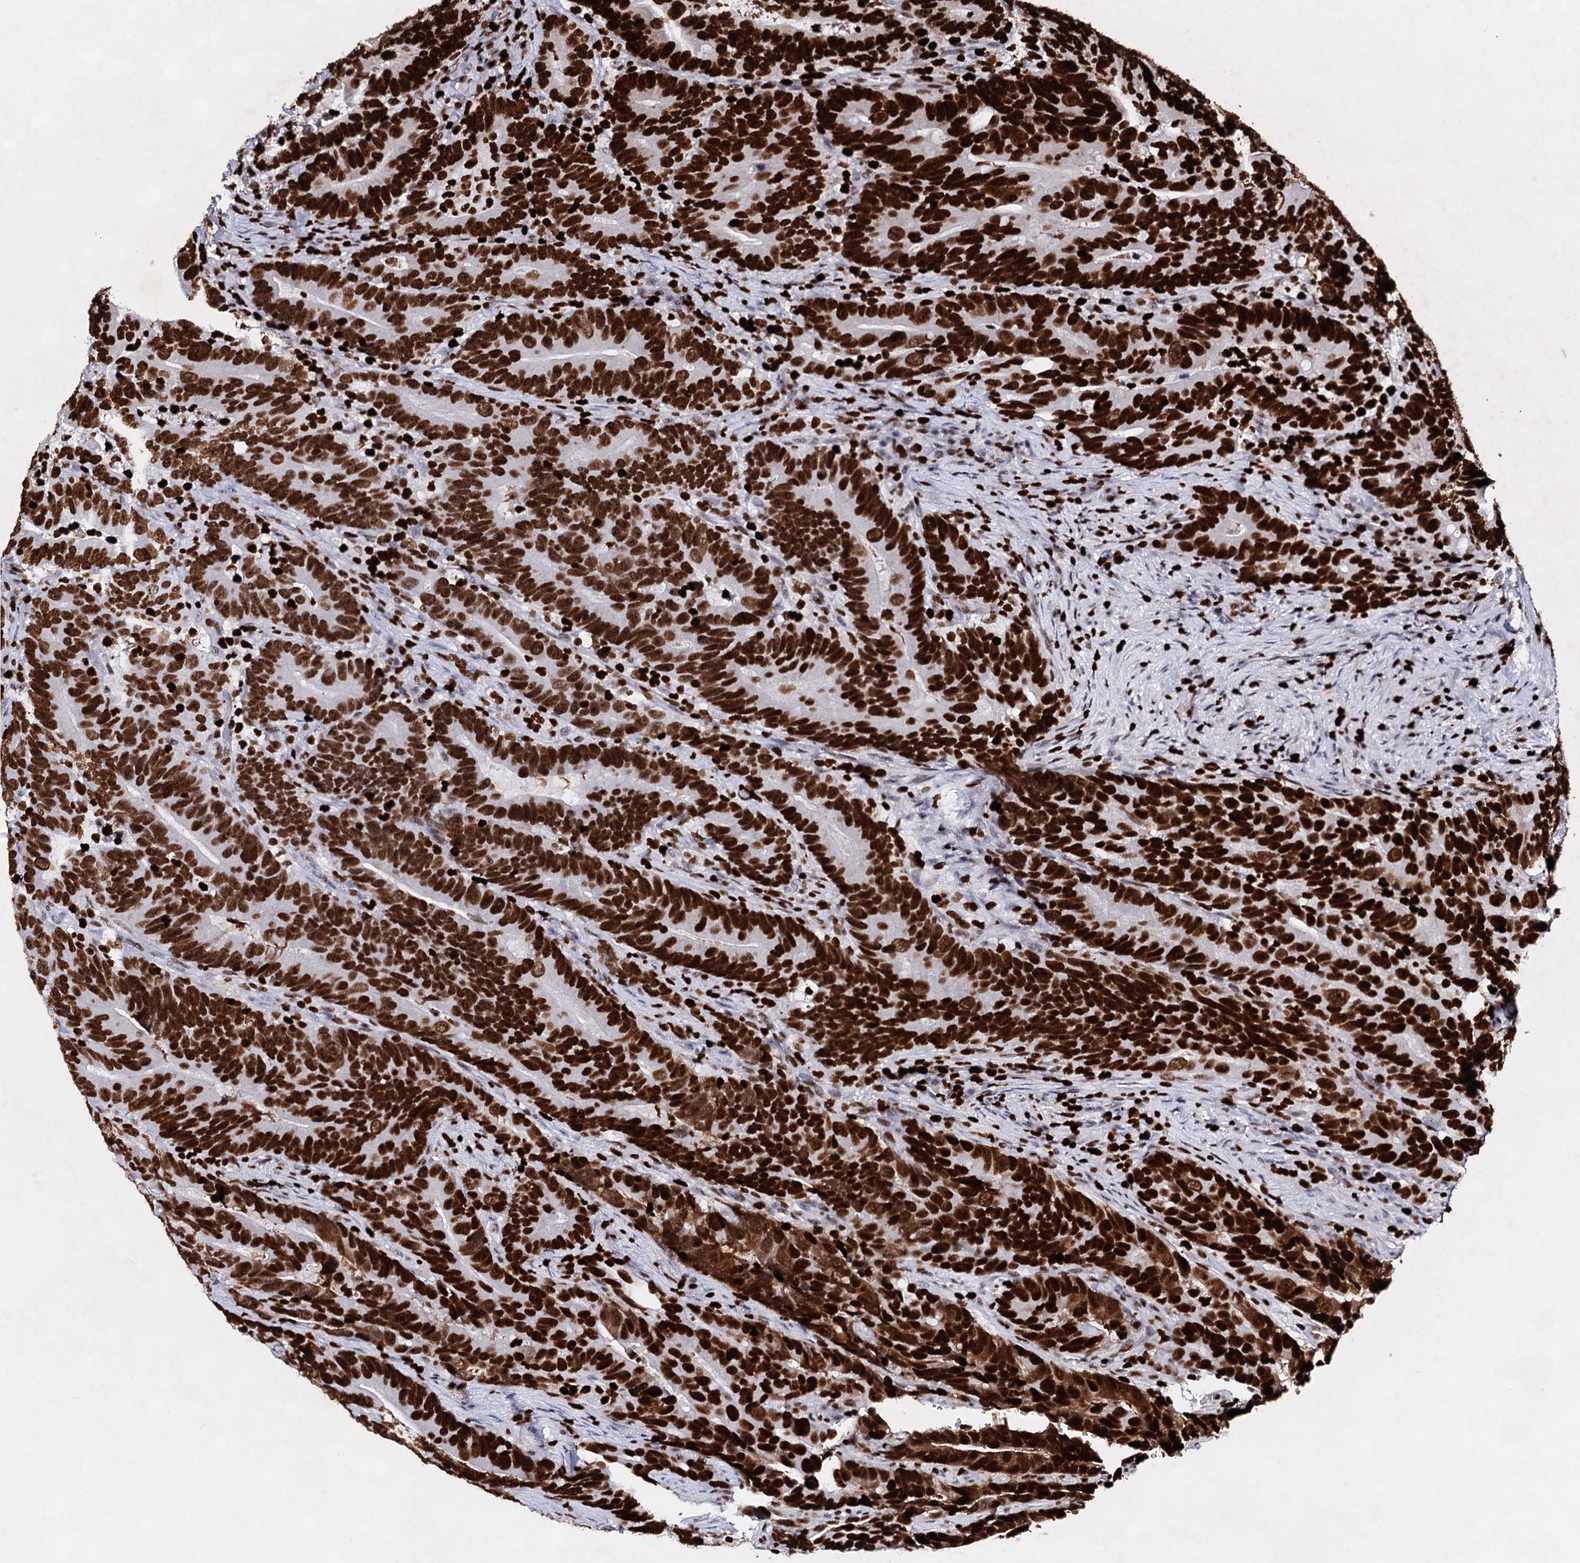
{"staining": {"intensity": "strong", "quantity": ">75%", "location": "nuclear"}, "tissue": "colorectal cancer", "cell_type": "Tumor cells", "image_type": "cancer", "snomed": [{"axis": "morphology", "description": "Adenocarcinoma, NOS"}, {"axis": "topography", "description": "Colon"}], "caption": "Protein expression analysis of adenocarcinoma (colorectal) shows strong nuclear positivity in about >75% of tumor cells.", "gene": "HMGB2", "patient": {"sex": "female", "age": 66}}